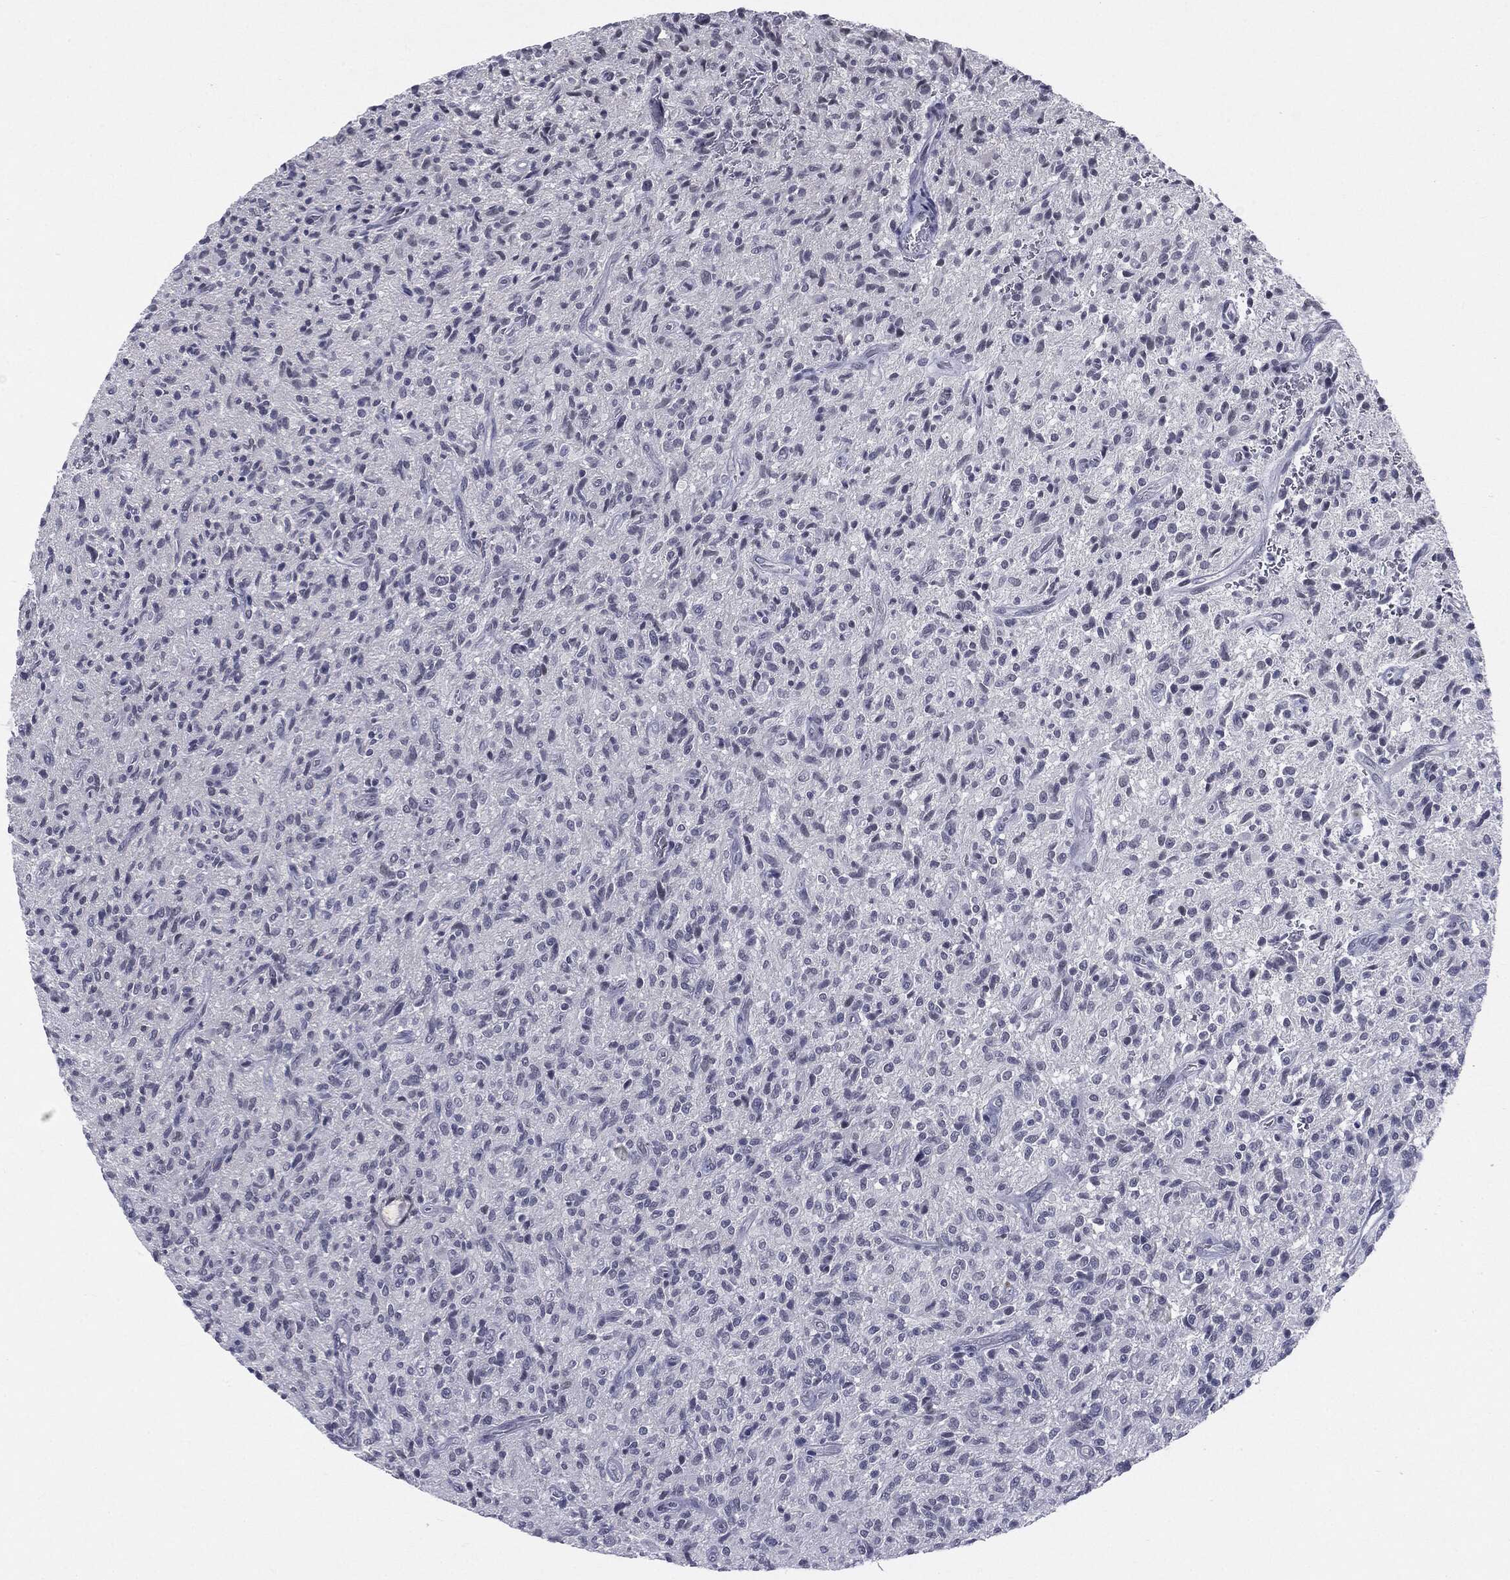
{"staining": {"intensity": "negative", "quantity": "none", "location": "none"}, "tissue": "glioma", "cell_type": "Tumor cells", "image_type": "cancer", "snomed": [{"axis": "morphology", "description": "Glioma, malignant, High grade"}, {"axis": "topography", "description": "Brain"}], "caption": "Protein analysis of malignant glioma (high-grade) demonstrates no significant expression in tumor cells.", "gene": "SLC5A5", "patient": {"sex": "male", "age": 64}}